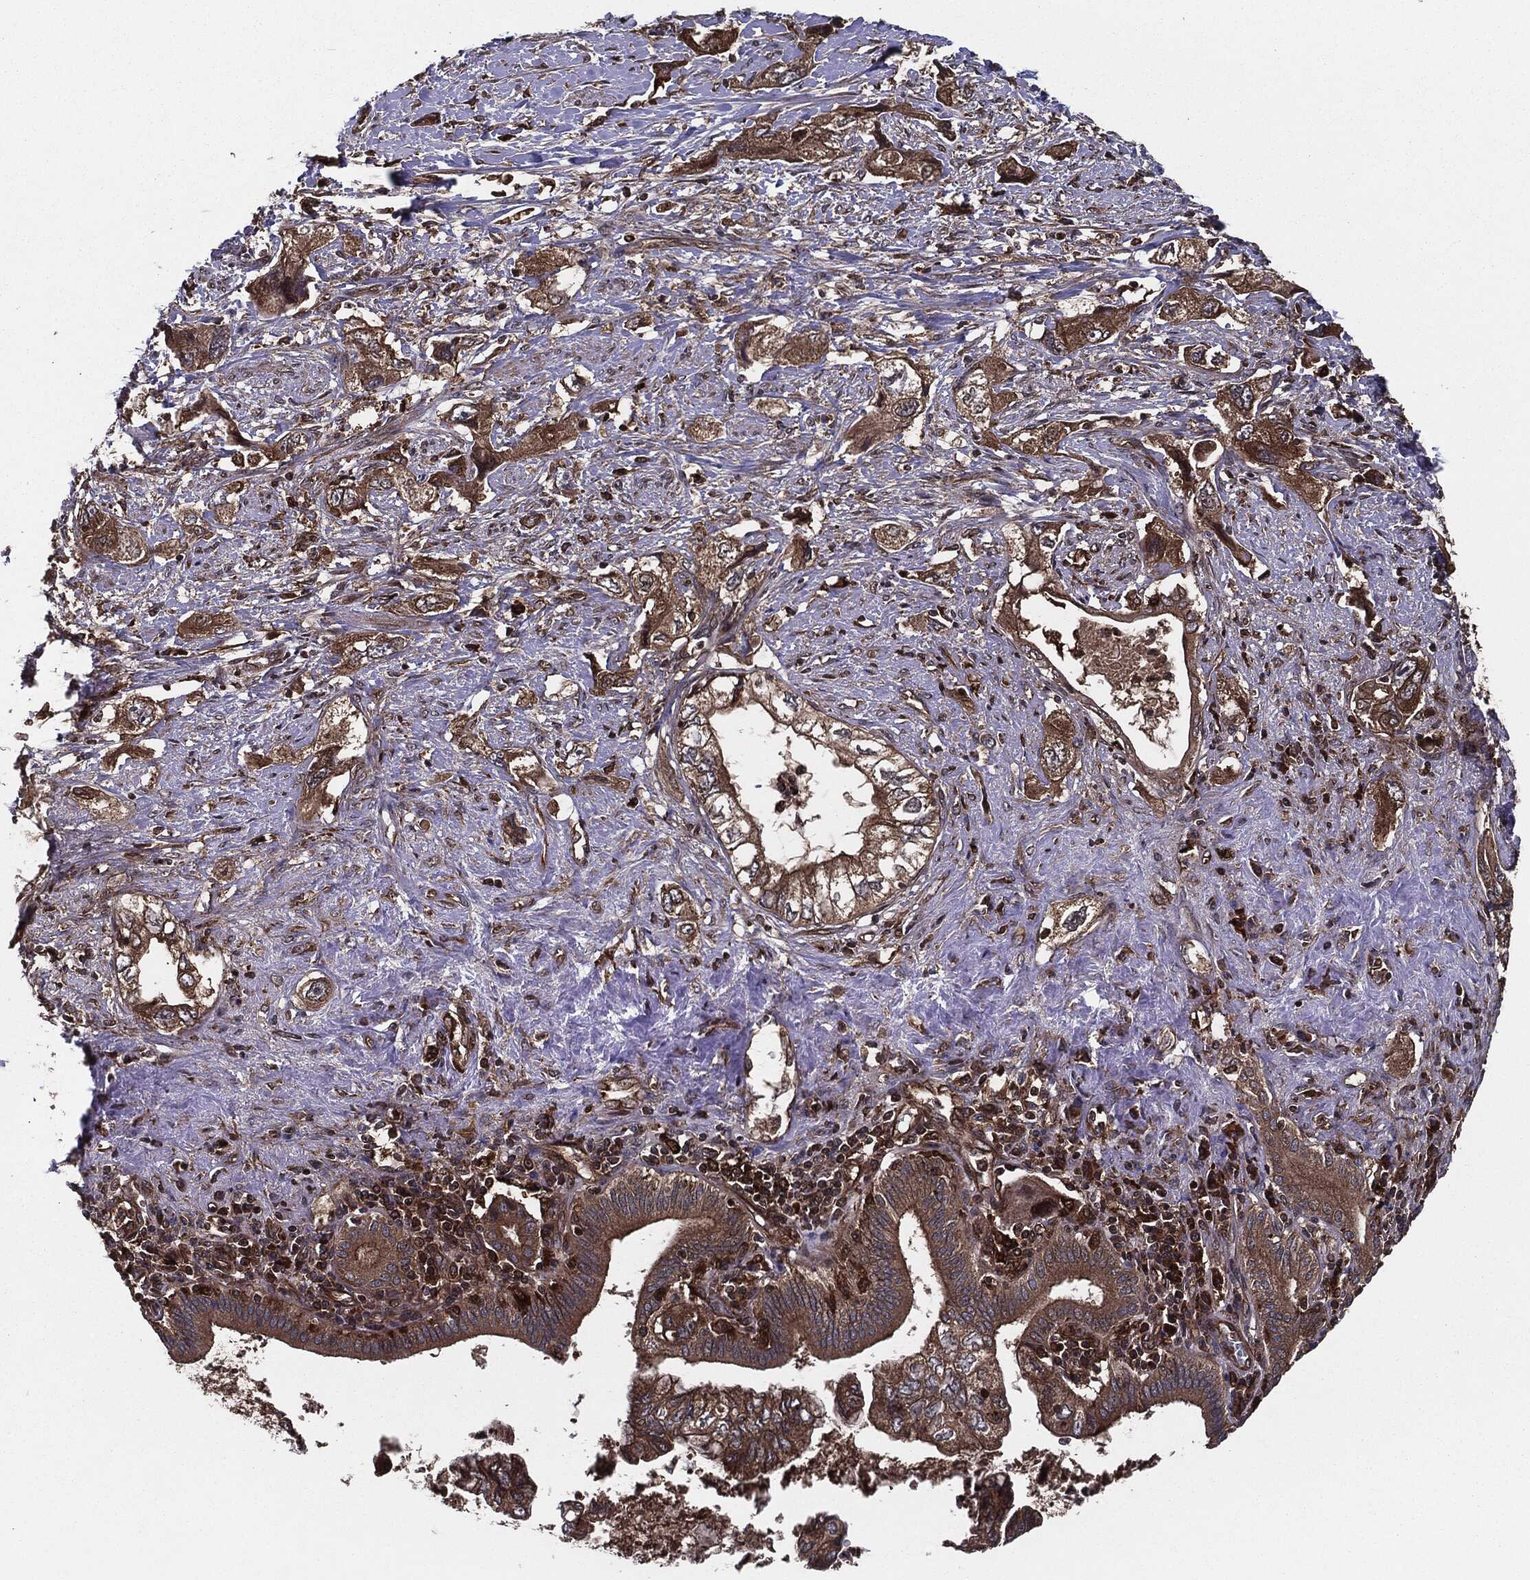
{"staining": {"intensity": "moderate", "quantity": ">75%", "location": "cytoplasmic/membranous"}, "tissue": "pancreatic cancer", "cell_type": "Tumor cells", "image_type": "cancer", "snomed": [{"axis": "morphology", "description": "Adenocarcinoma, NOS"}, {"axis": "topography", "description": "Pancreas"}], "caption": "An immunohistochemistry micrograph of tumor tissue is shown. Protein staining in brown highlights moderate cytoplasmic/membranous positivity in pancreatic cancer (adenocarcinoma) within tumor cells.", "gene": "RAP1GDS1", "patient": {"sex": "female", "age": 73}}